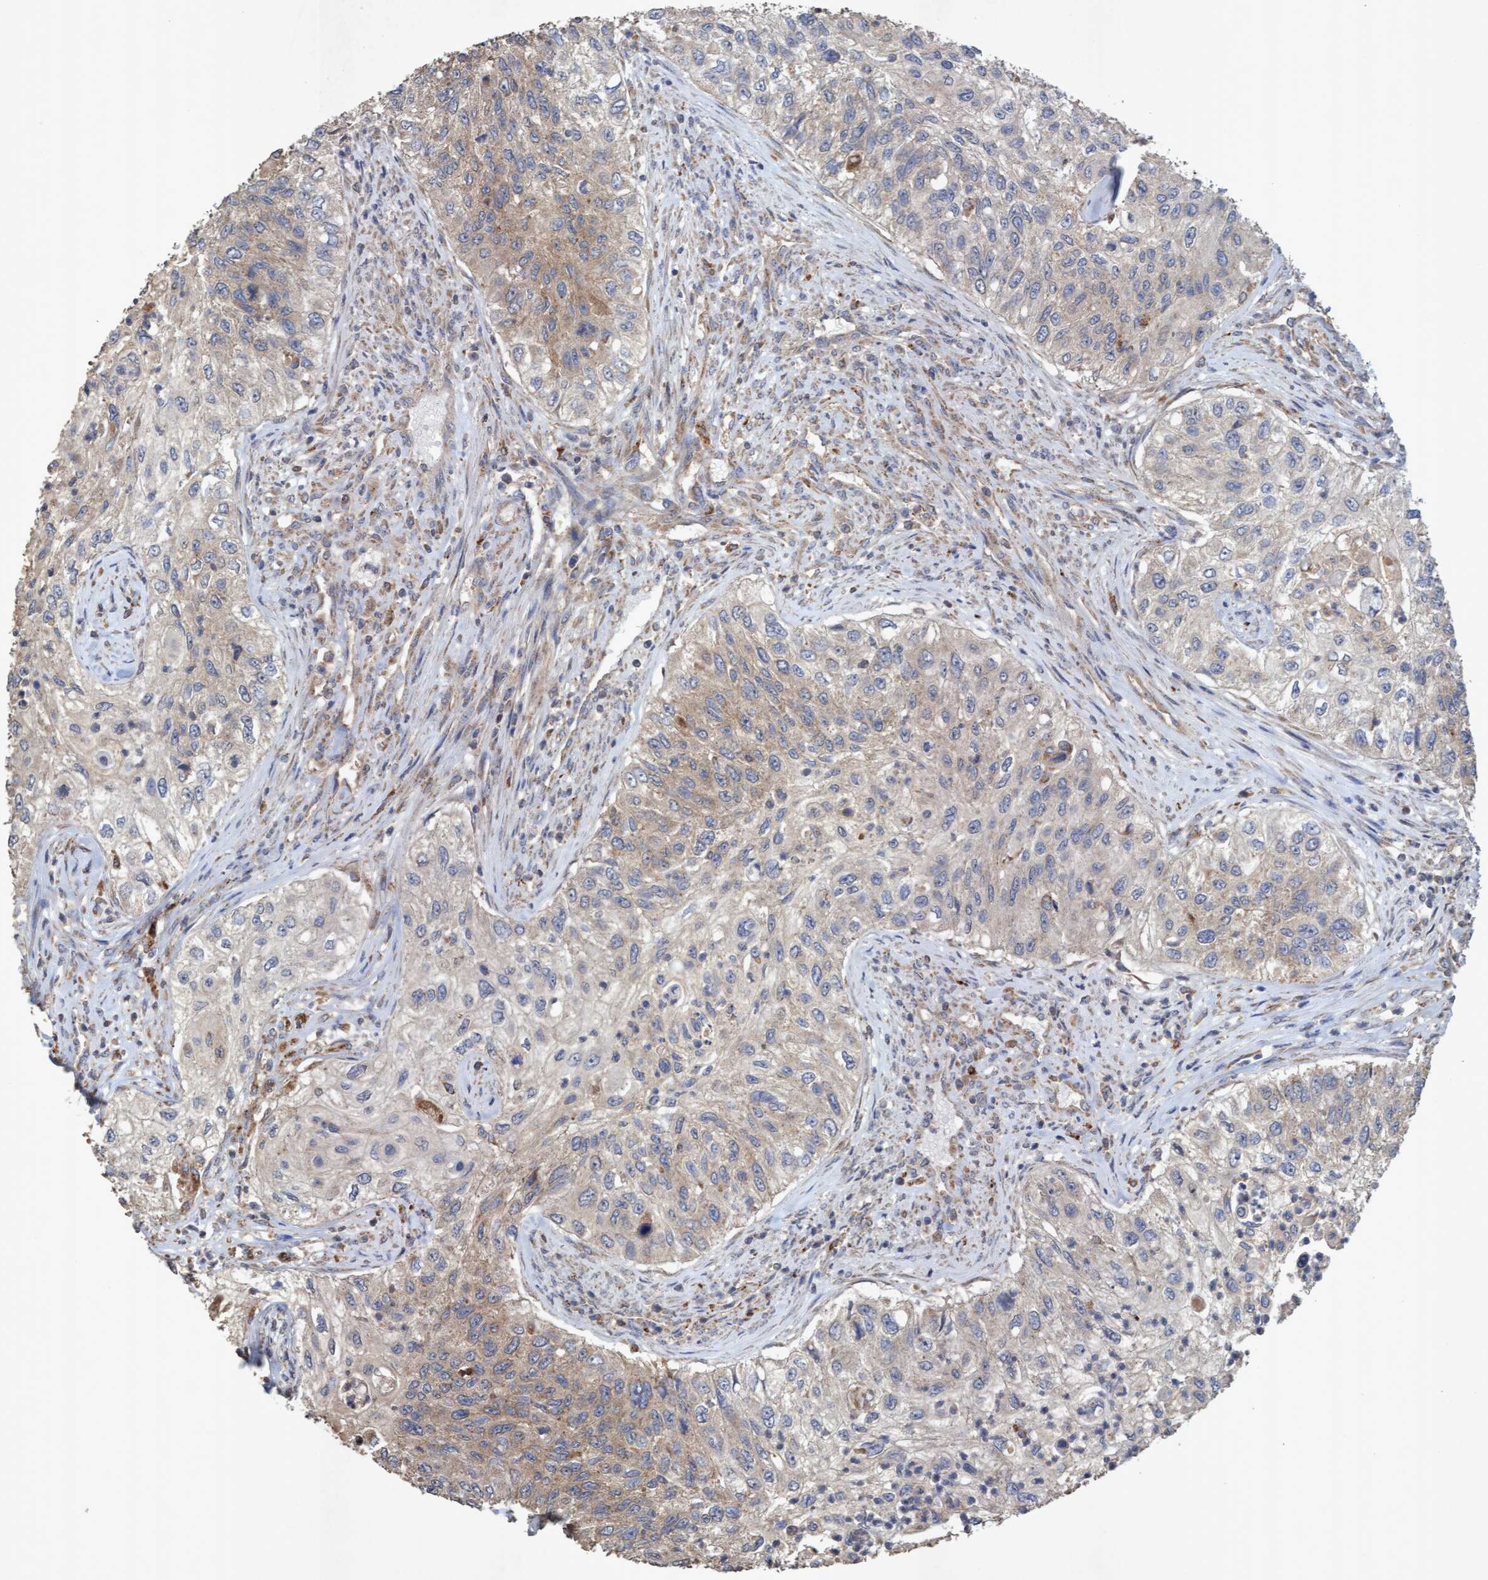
{"staining": {"intensity": "weak", "quantity": "25%-75%", "location": "cytoplasmic/membranous"}, "tissue": "urothelial cancer", "cell_type": "Tumor cells", "image_type": "cancer", "snomed": [{"axis": "morphology", "description": "Urothelial carcinoma, High grade"}, {"axis": "topography", "description": "Urinary bladder"}], "caption": "An immunohistochemistry image of neoplastic tissue is shown. Protein staining in brown shows weak cytoplasmic/membranous positivity in high-grade urothelial carcinoma within tumor cells.", "gene": "ATPAF2", "patient": {"sex": "female", "age": 60}}